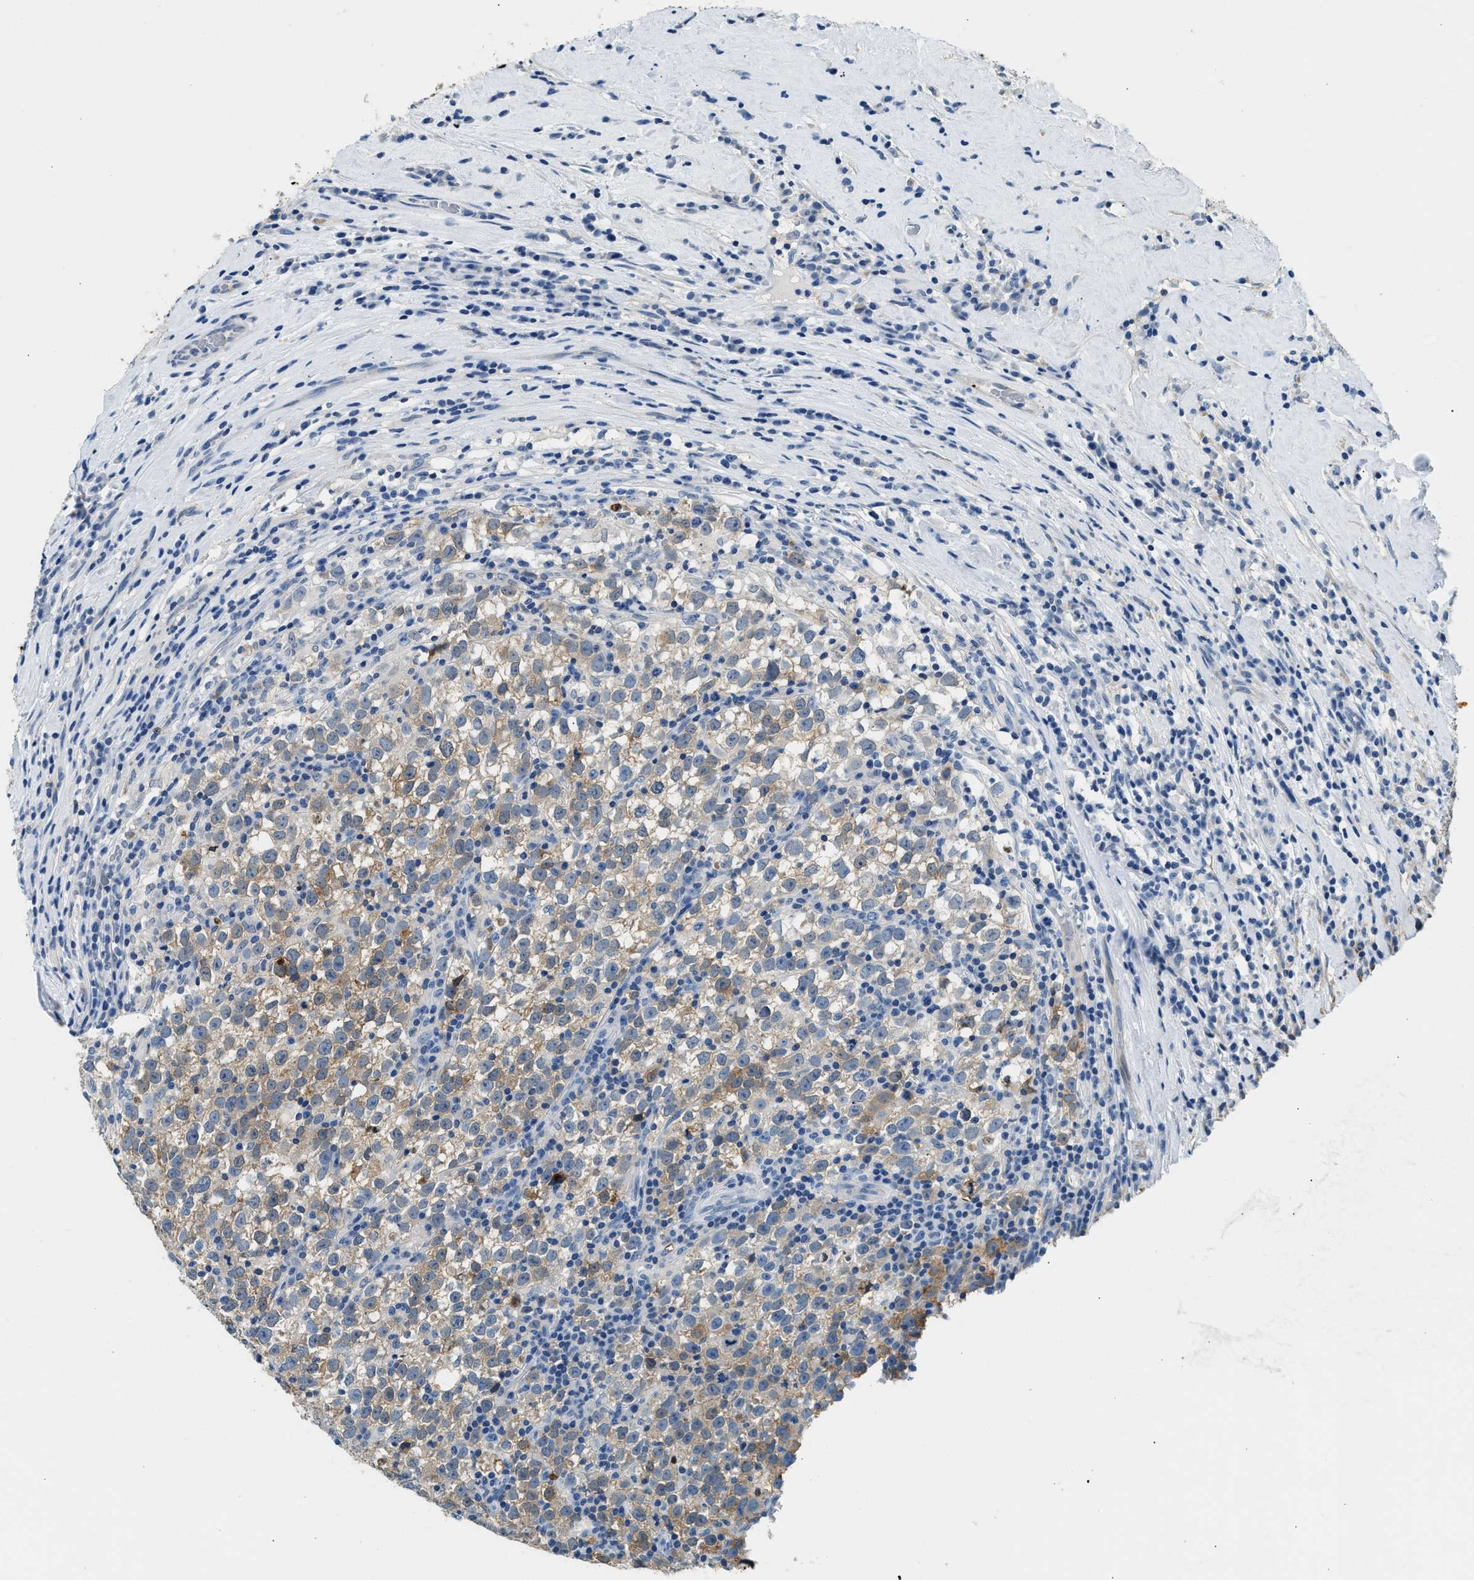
{"staining": {"intensity": "weak", "quantity": ">75%", "location": "cytoplasmic/membranous"}, "tissue": "testis cancer", "cell_type": "Tumor cells", "image_type": "cancer", "snomed": [{"axis": "morphology", "description": "Normal tissue, NOS"}, {"axis": "morphology", "description": "Seminoma, NOS"}, {"axis": "topography", "description": "Testis"}], "caption": "Immunohistochemical staining of human seminoma (testis) exhibits low levels of weak cytoplasmic/membranous protein expression in approximately >75% of tumor cells. The staining was performed using DAB, with brown indicating positive protein expression. Nuclei are stained blue with hematoxylin.", "gene": "ANXA3", "patient": {"sex": "male", "age": 43}}